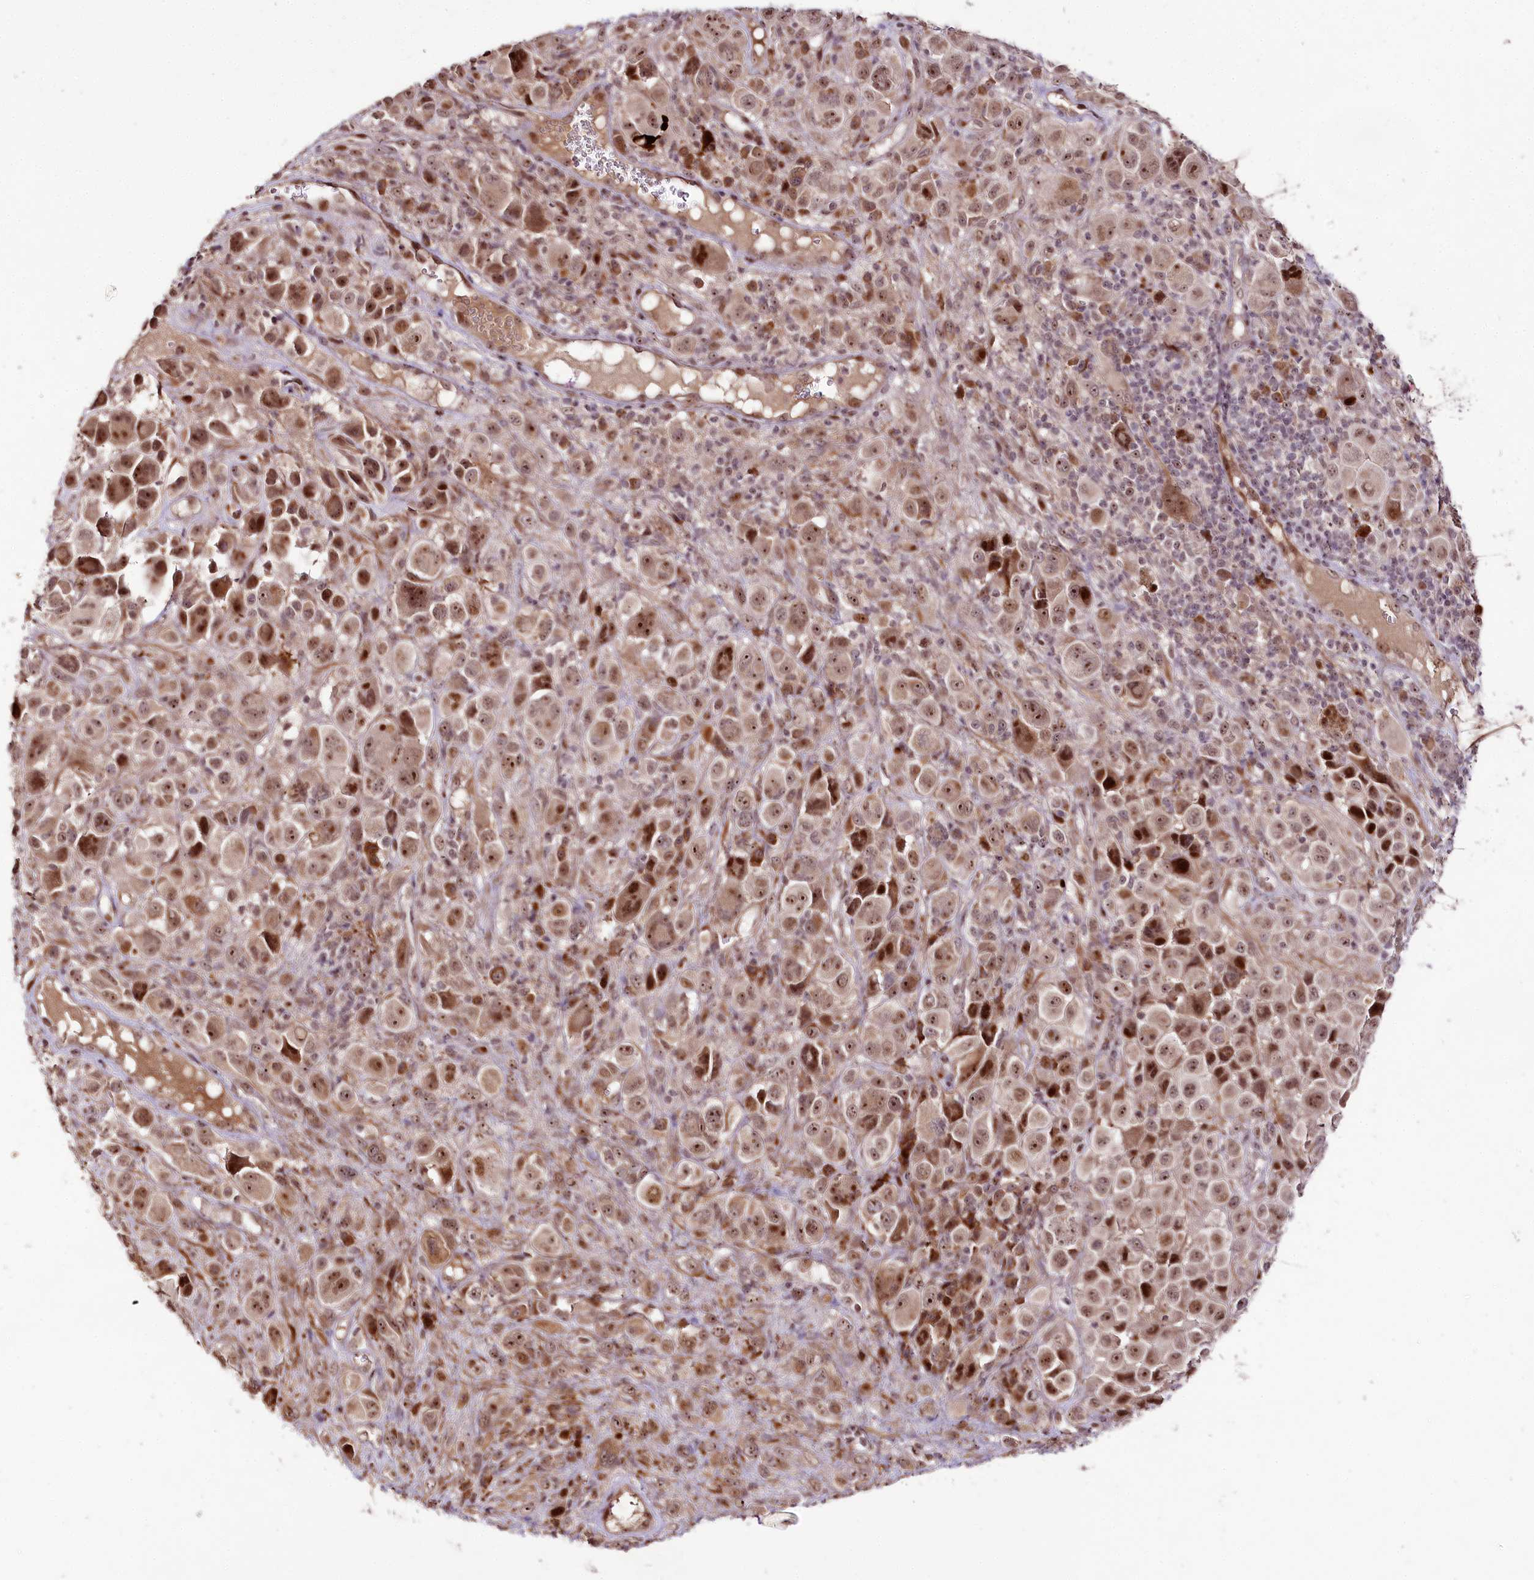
{"staining": {"intensity": "moderate", "quantity": ">75%", "location": "cytoplasmic/membranous,nuclear"}, "tissue": "melanoma", "cell_type": "Tumor cells", "image_type": "cancer", "snomed": [{"axis": "morphology", "description": "Malignant melanoma, NOS"}, {"axis": "topography", "description": "Skin of trunk"}], "caption": "Brown immunohistochemical staining in human melanoma demonstrates moderate cytoplasmic/membranous and nuclear positivity in approximately >75% of tumor cells. Ihc stains the protein in brown and the nuclei are stained blue.", "gene": "DMP1", "patient": {"sex": "male", "age": 71}}